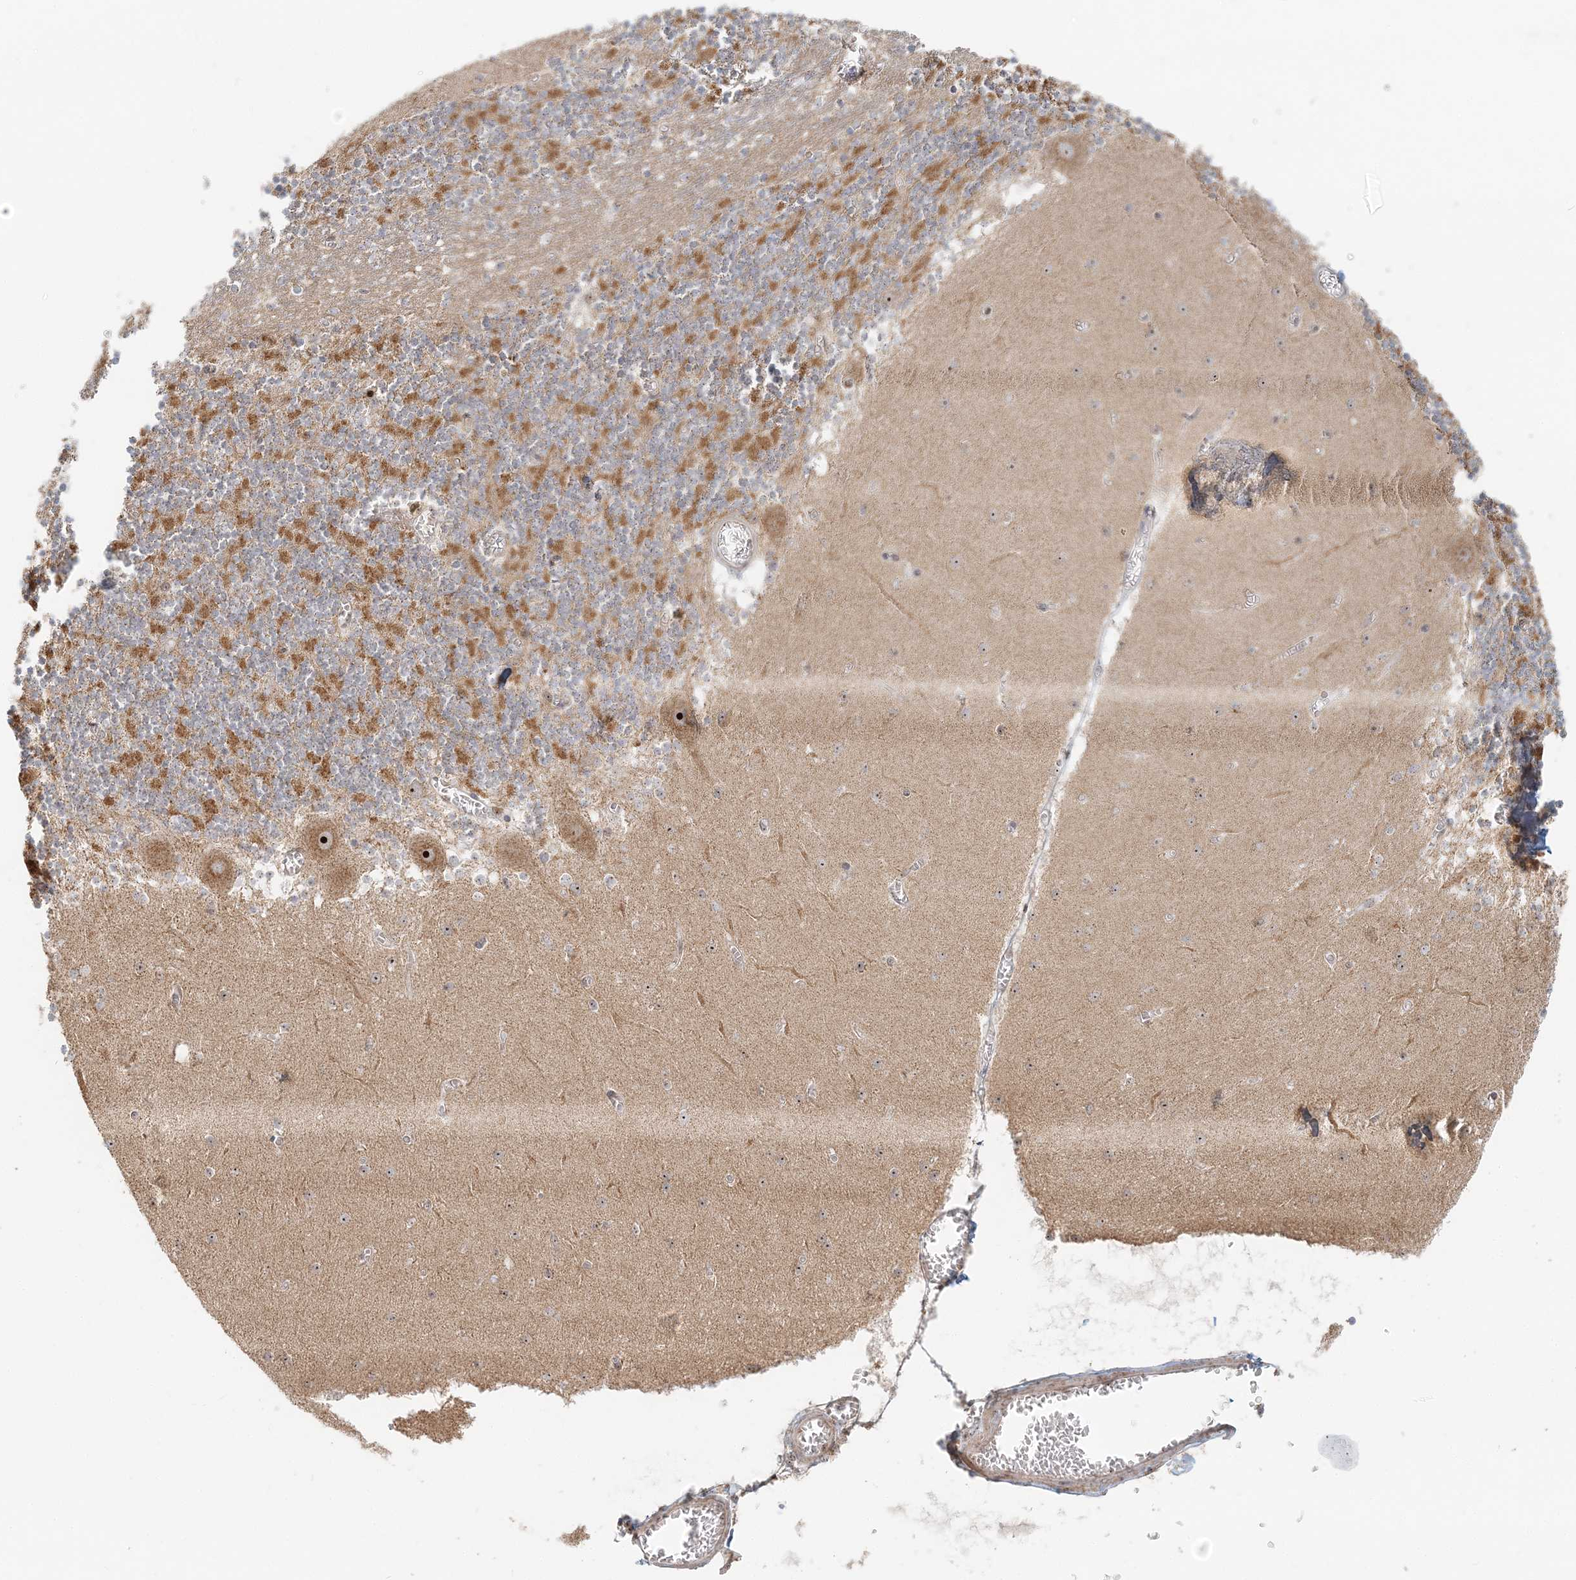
{"staining": {"intensity": "moderate", "quantity": "25%-75%", "location": "cytoplasmic/membranous,nuclear"}, "tissue": "cerebellum", "cell_type": "Cells in granular layer", "image_type": "normal", "snomed": [{"axis": "morphology", "description": "Normal tissue, NOS"}, {"axis": "topography", "description": "Cerebellum"}], "caption": "A brown stain shows moderate cytoplasmic/membranous,nuclear expression of a protein in cells in granular layer of normal human cerebellum. The staining was performed using DAB to visualize the protein expression in brown, while the nuclei were stained in blue with hematoxylin (Magnification: 20x).", "gene": "UBE2F", "patient": {"sex": "female", "age": 28}}